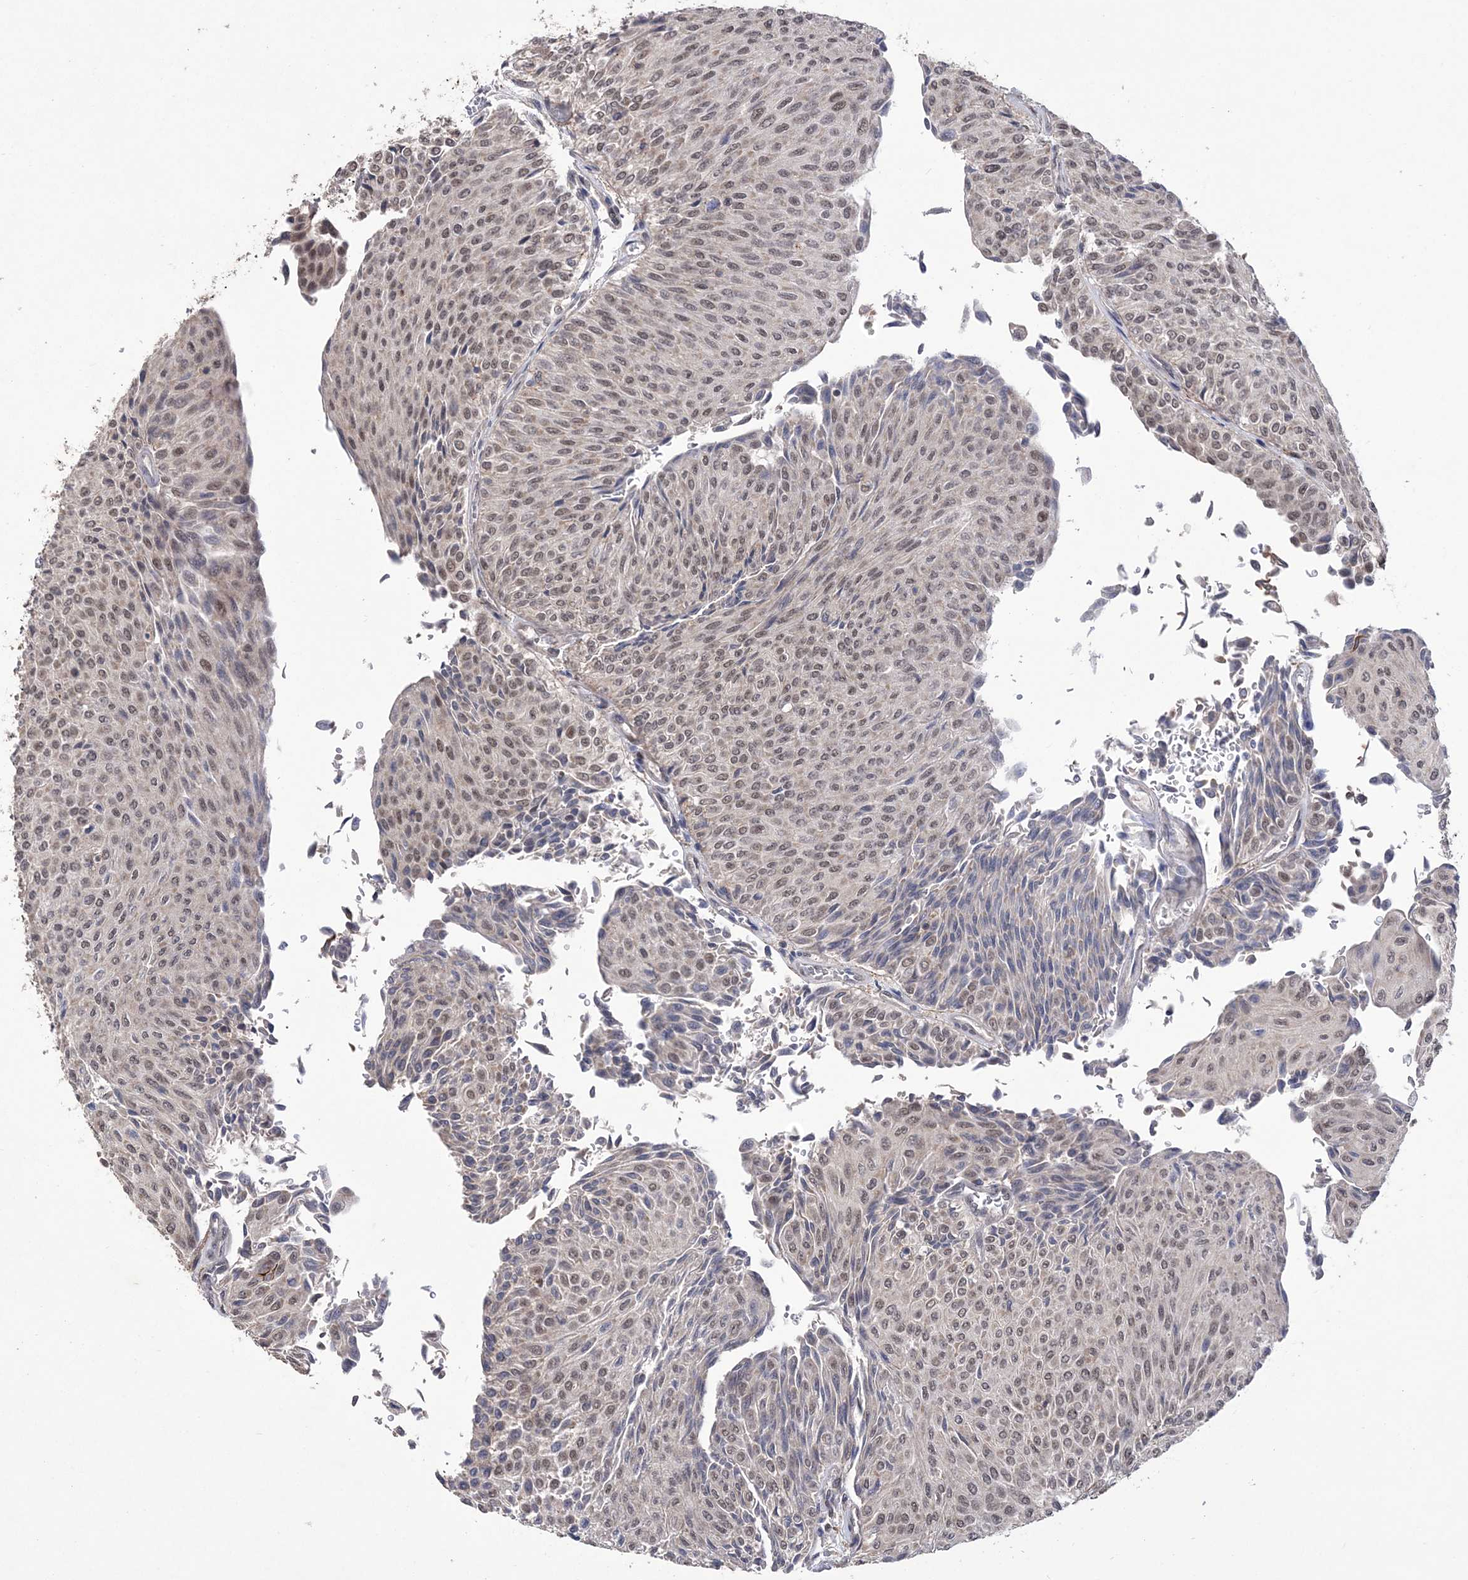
{"staining": {"intensity": "weak", "quantity": ">75%", "location": "nuclear"}, "tissue": "urothelial cancer", "cell_type": "Tumor cells", "image_type": "cancer", "snomed": [{"axis": "morphology", "description": "Urothelial carcinoma, Low grade"}, {"axis": "topography", "description": "Urinary bladder"}], "caption": "Tumor cells show weak nuclear positivity in about >75% of cells in urothelial cancer.", "gene": "BOD1L1", "patient": {"sex": "male", "age": 78}}